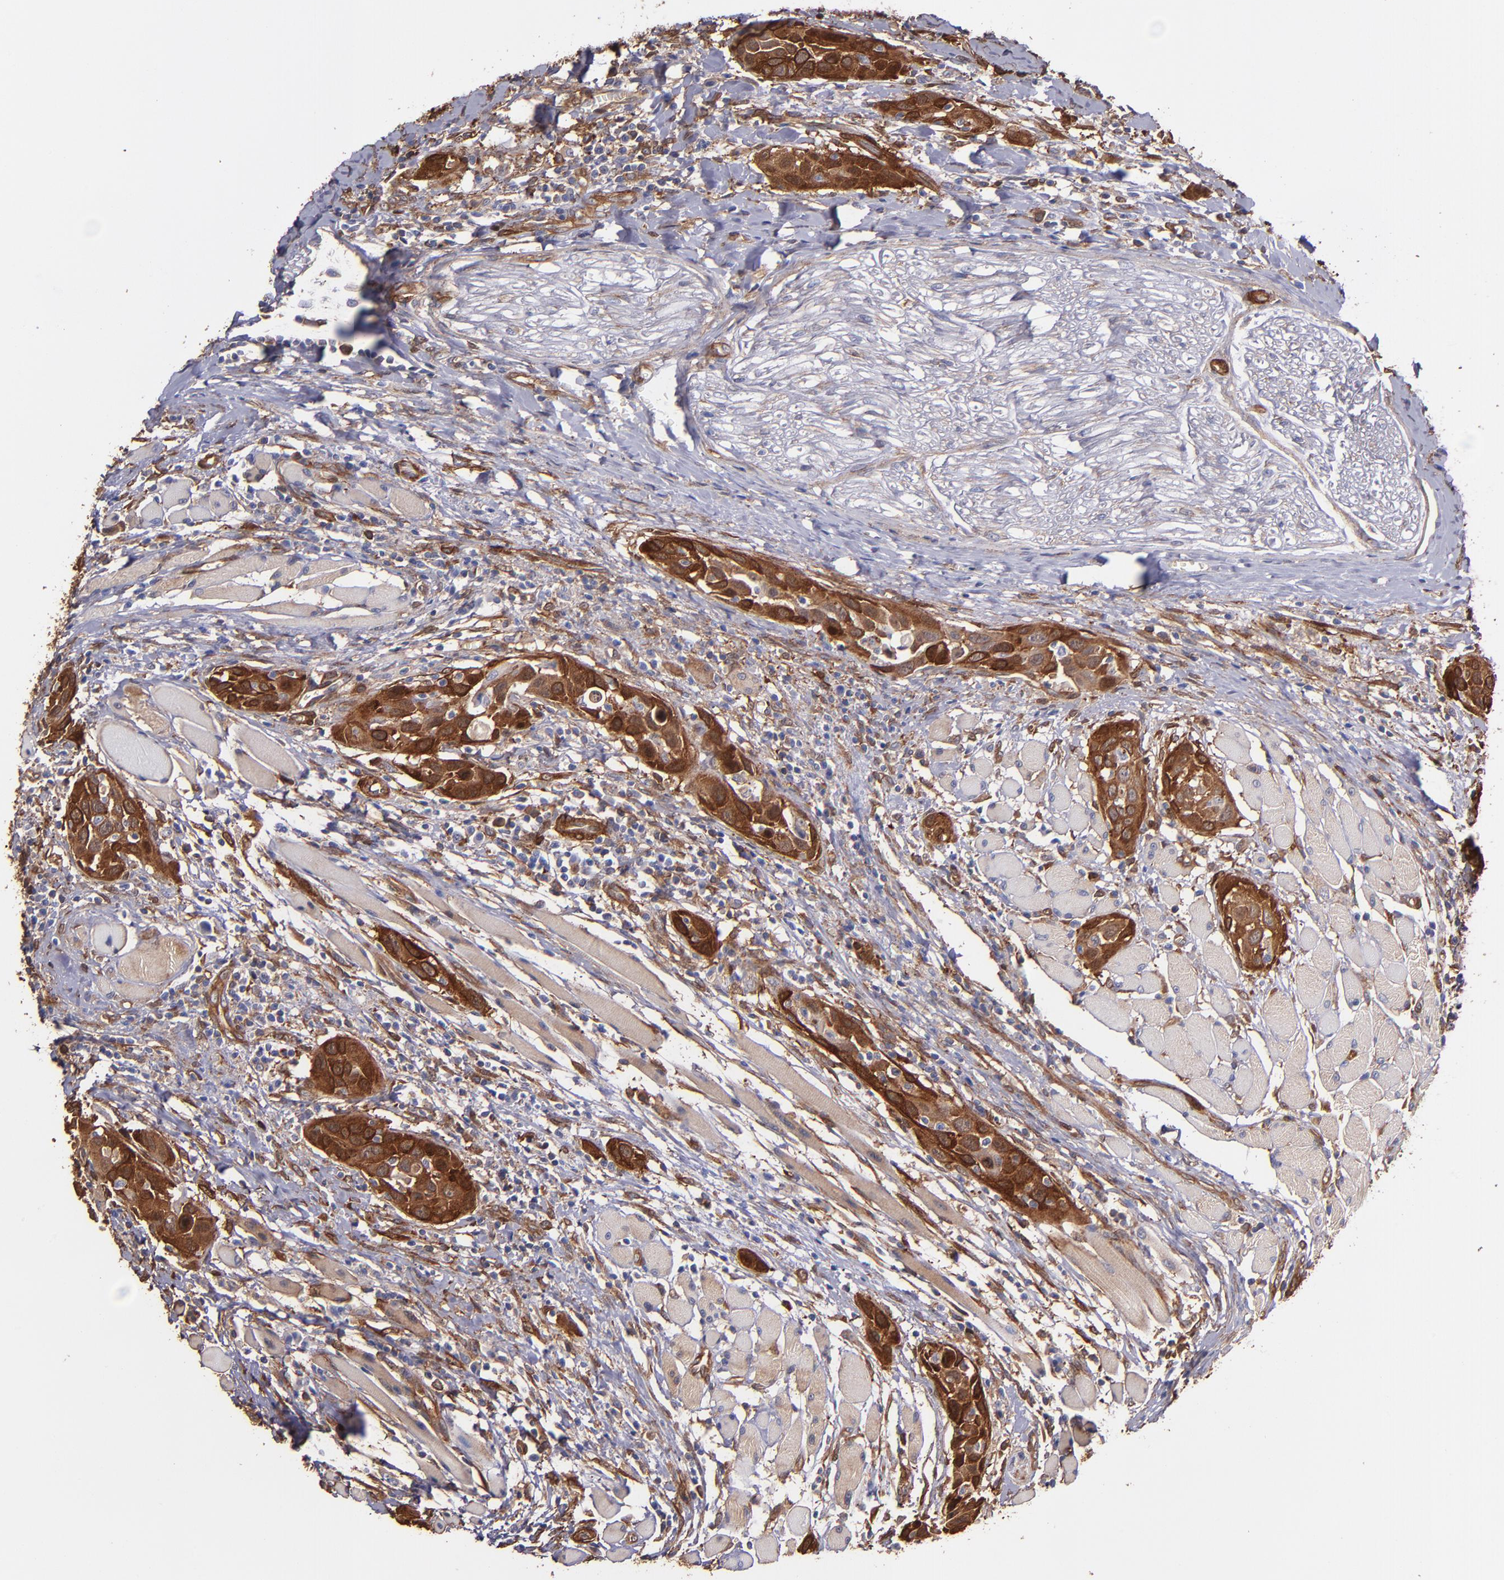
{"staining": {"intensity": "strong", "quantity": ">75%", "location": "cytoplasmic/membranous"}, "tissue": "head and neck cancer", "cell_type": "Tumor cells", "image_type": "cancer", "snomed": [{"axis": "morphology", "description": "Squamous cell carcinoma, NOS"}, {"axis": "topography", "description": "Oral tissue"}, {"axis": "topography", "description": "Head-Neck"}], "caption": "Strong cytoplasmic/membranous expression is appreciated in approximately >75% of tumor cells in head and neck squamous cell carcinoma.", "gene": "VCL", "patient": {"sex": "female", "age": 50}}